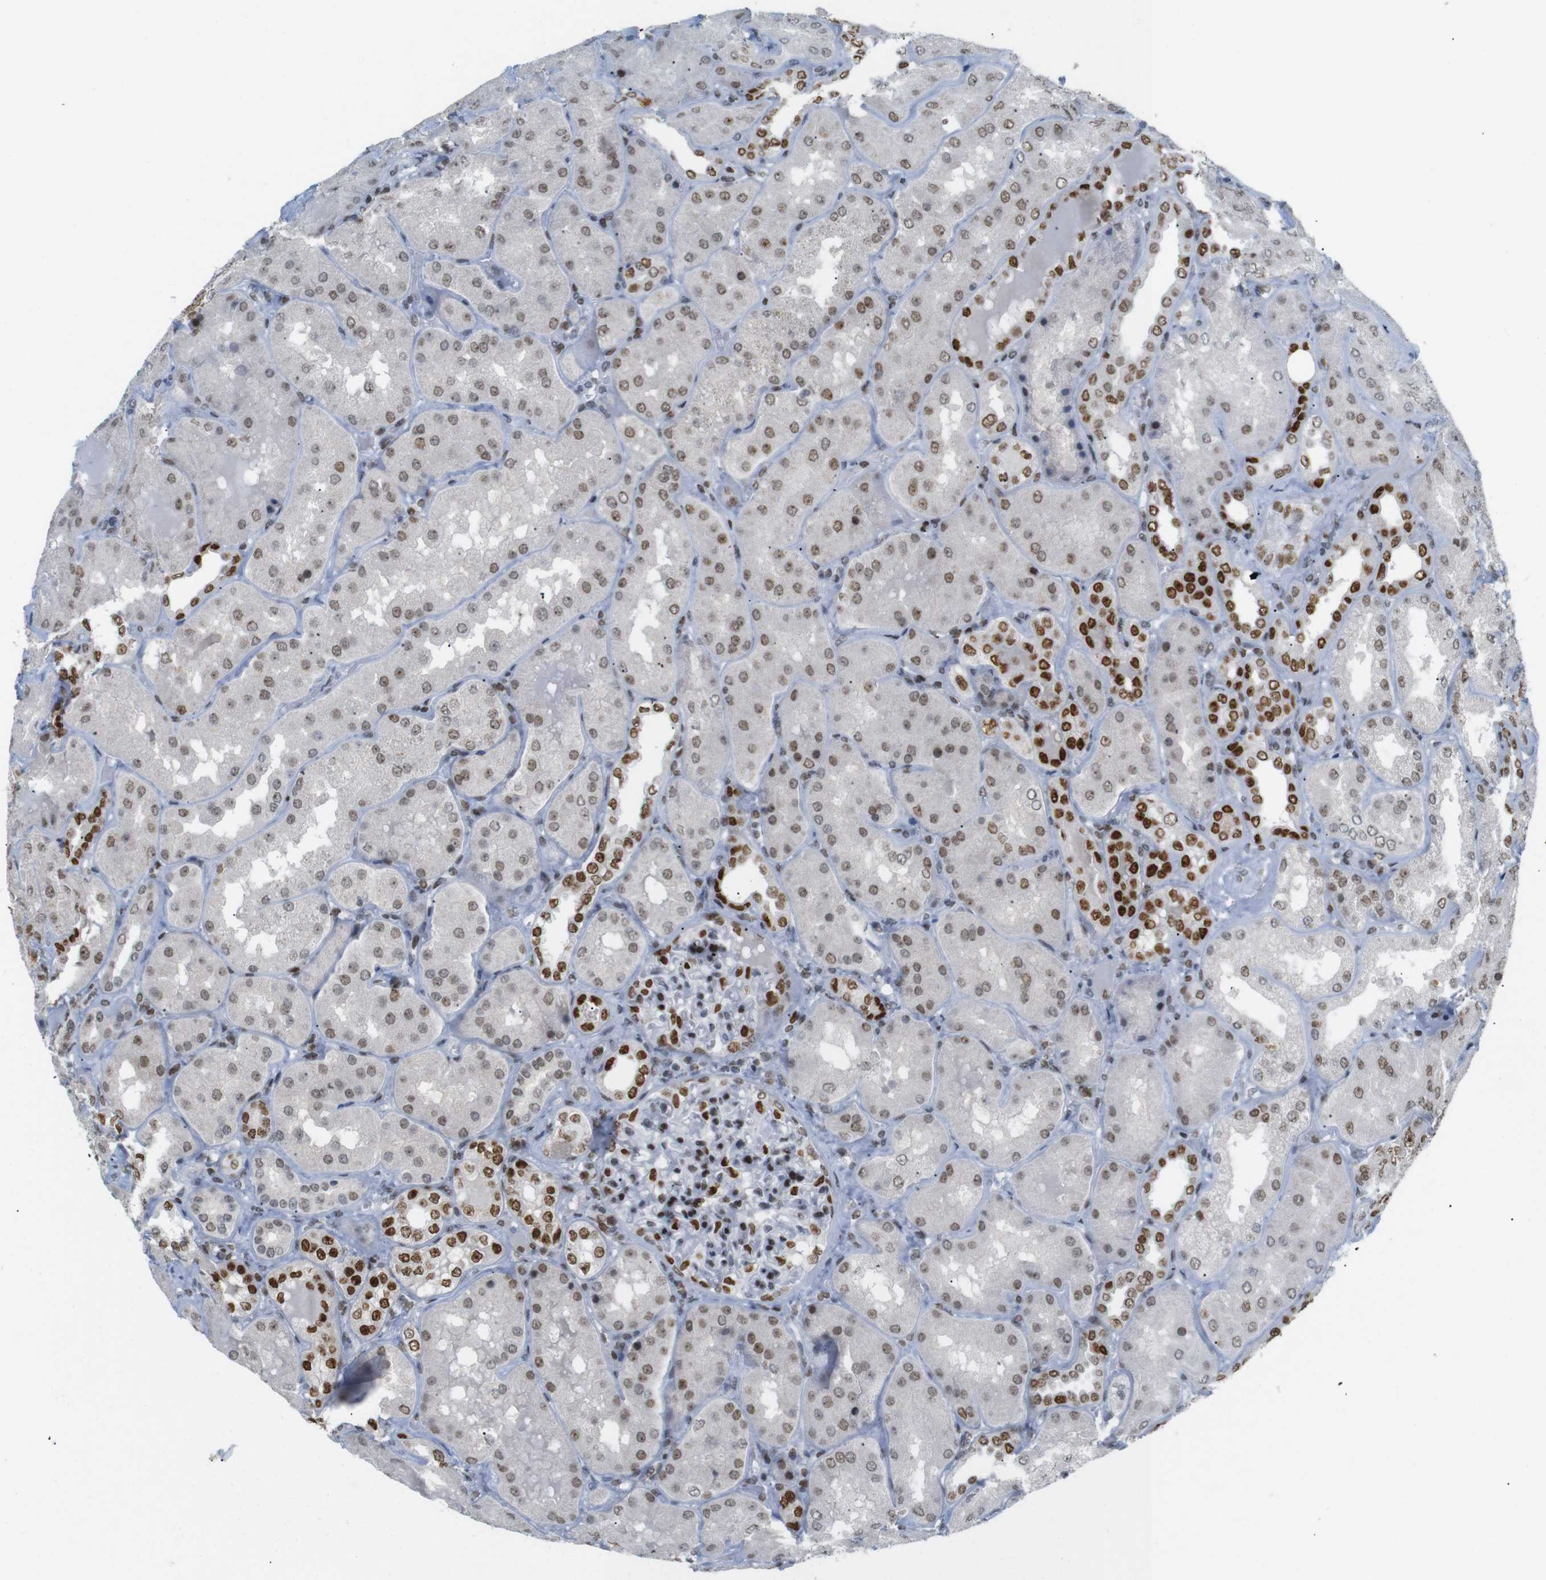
{"staining": {"intensity": "strong", "quantity": "25%-75%", "location": "nuclear"}, "tissue": "kidney", "cell_type": "Cells in glomeruli", "image_type": "normal", "snomed": [{"axis": "morphology", "description": "Normal tissue, NOS"}, {"axis": "topography", "description": "Kidney"}], "caption": "Protein analysis of benign kidney shows strong nuclear positivity in approximately 25%-75% of cells in glomeruli.", "gene": "RIOX2", "patient": {"sex": "female", "age": 56}}